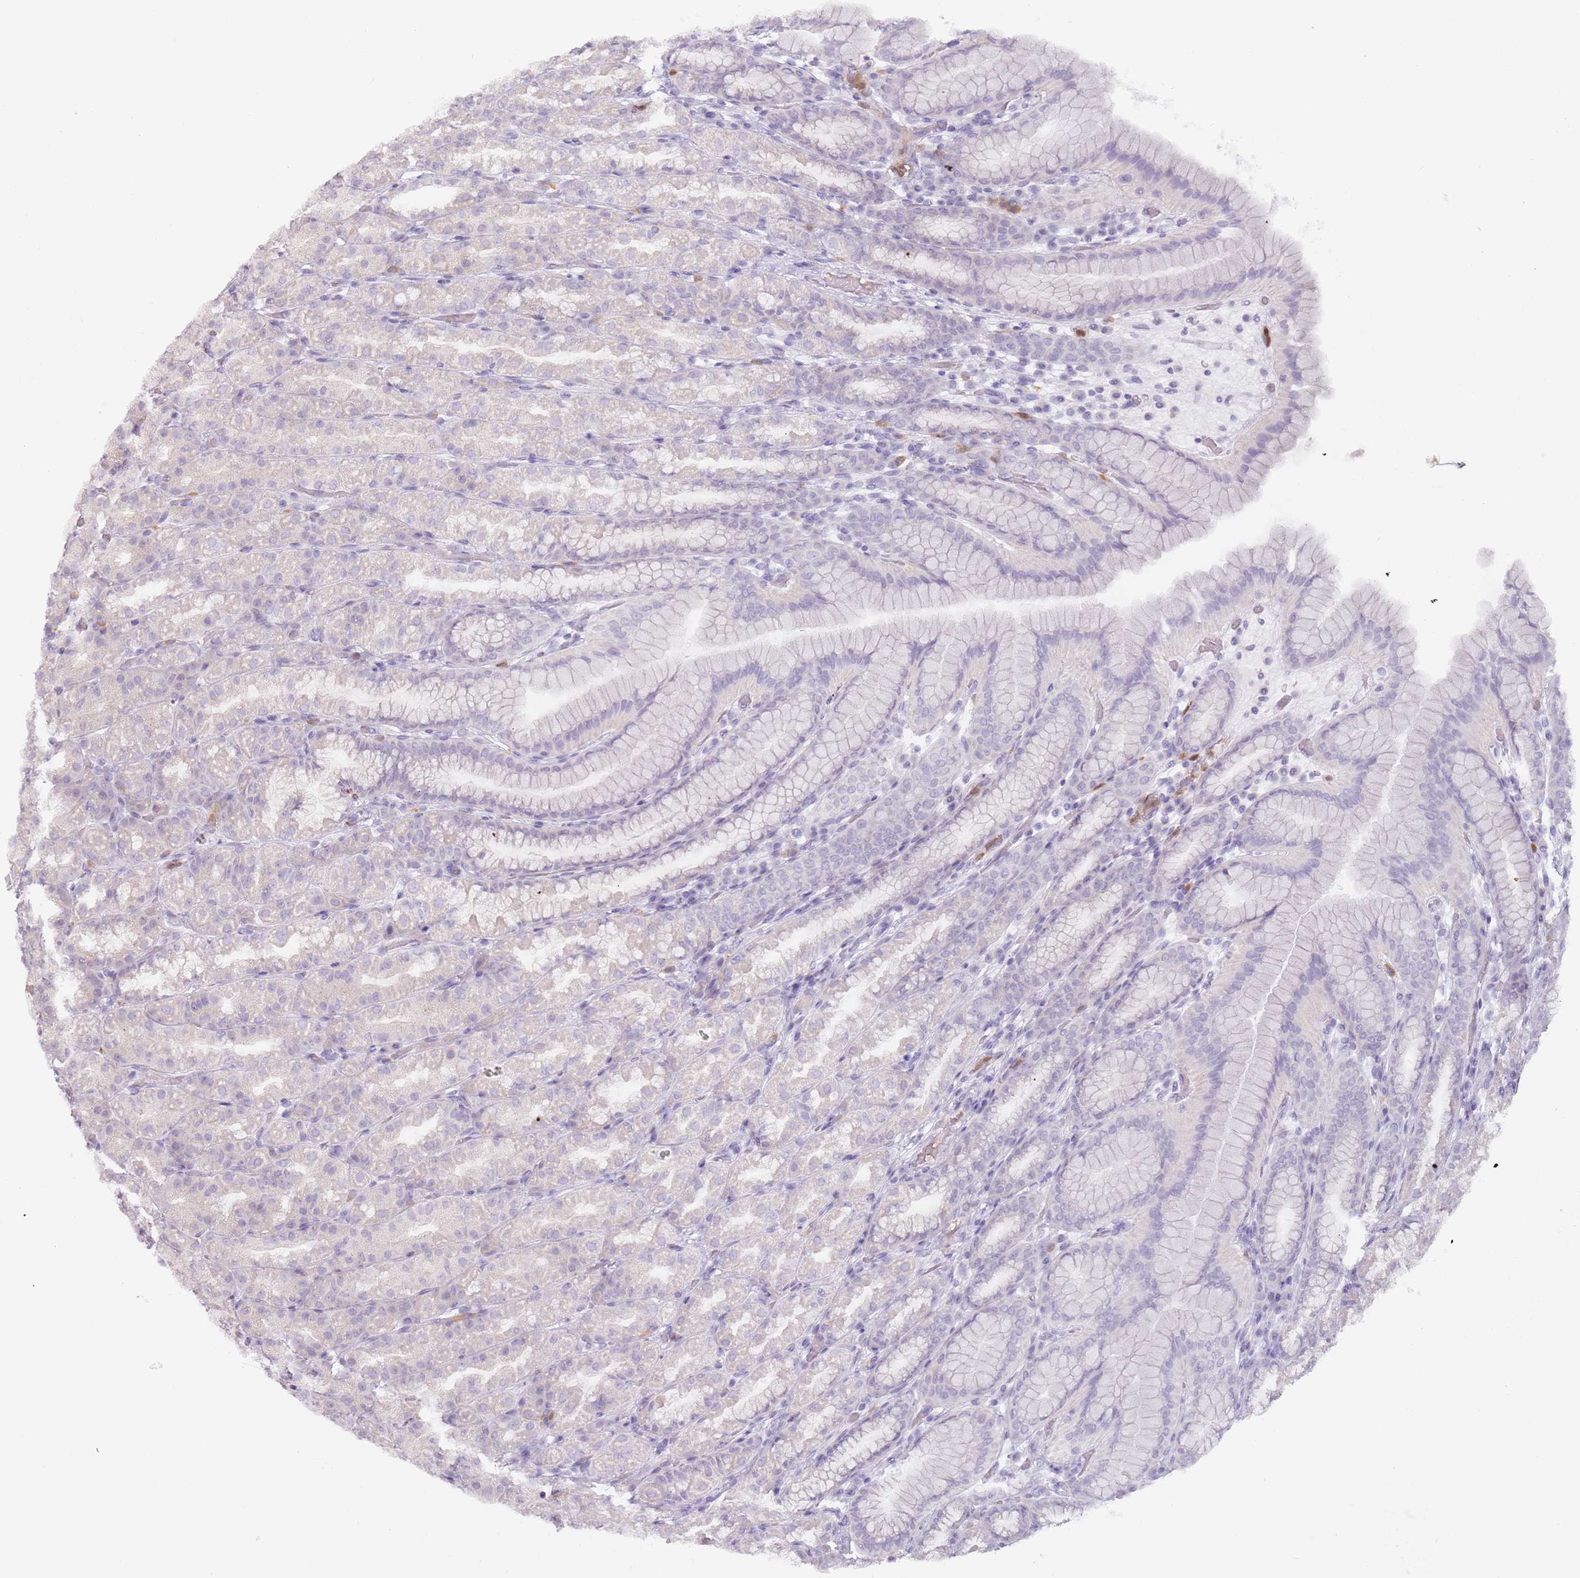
{"staining": {"intensity": "negative", "quantity": "none", "location": "none"}, "tissue": "stomach", "cell_type": "Glandular cells", "image_type": "normal", "snomed": [{"axis": "morphology", "description": "Normal tissue, NOS"}, {"axis": "topography", "description": "Stomach, upper"}], "caption": "The IHC histopathology image has no significant staining in glandular cells of stomach.", "gene": "ZNF584", "patient": {"sex": "male", "age": 68}}